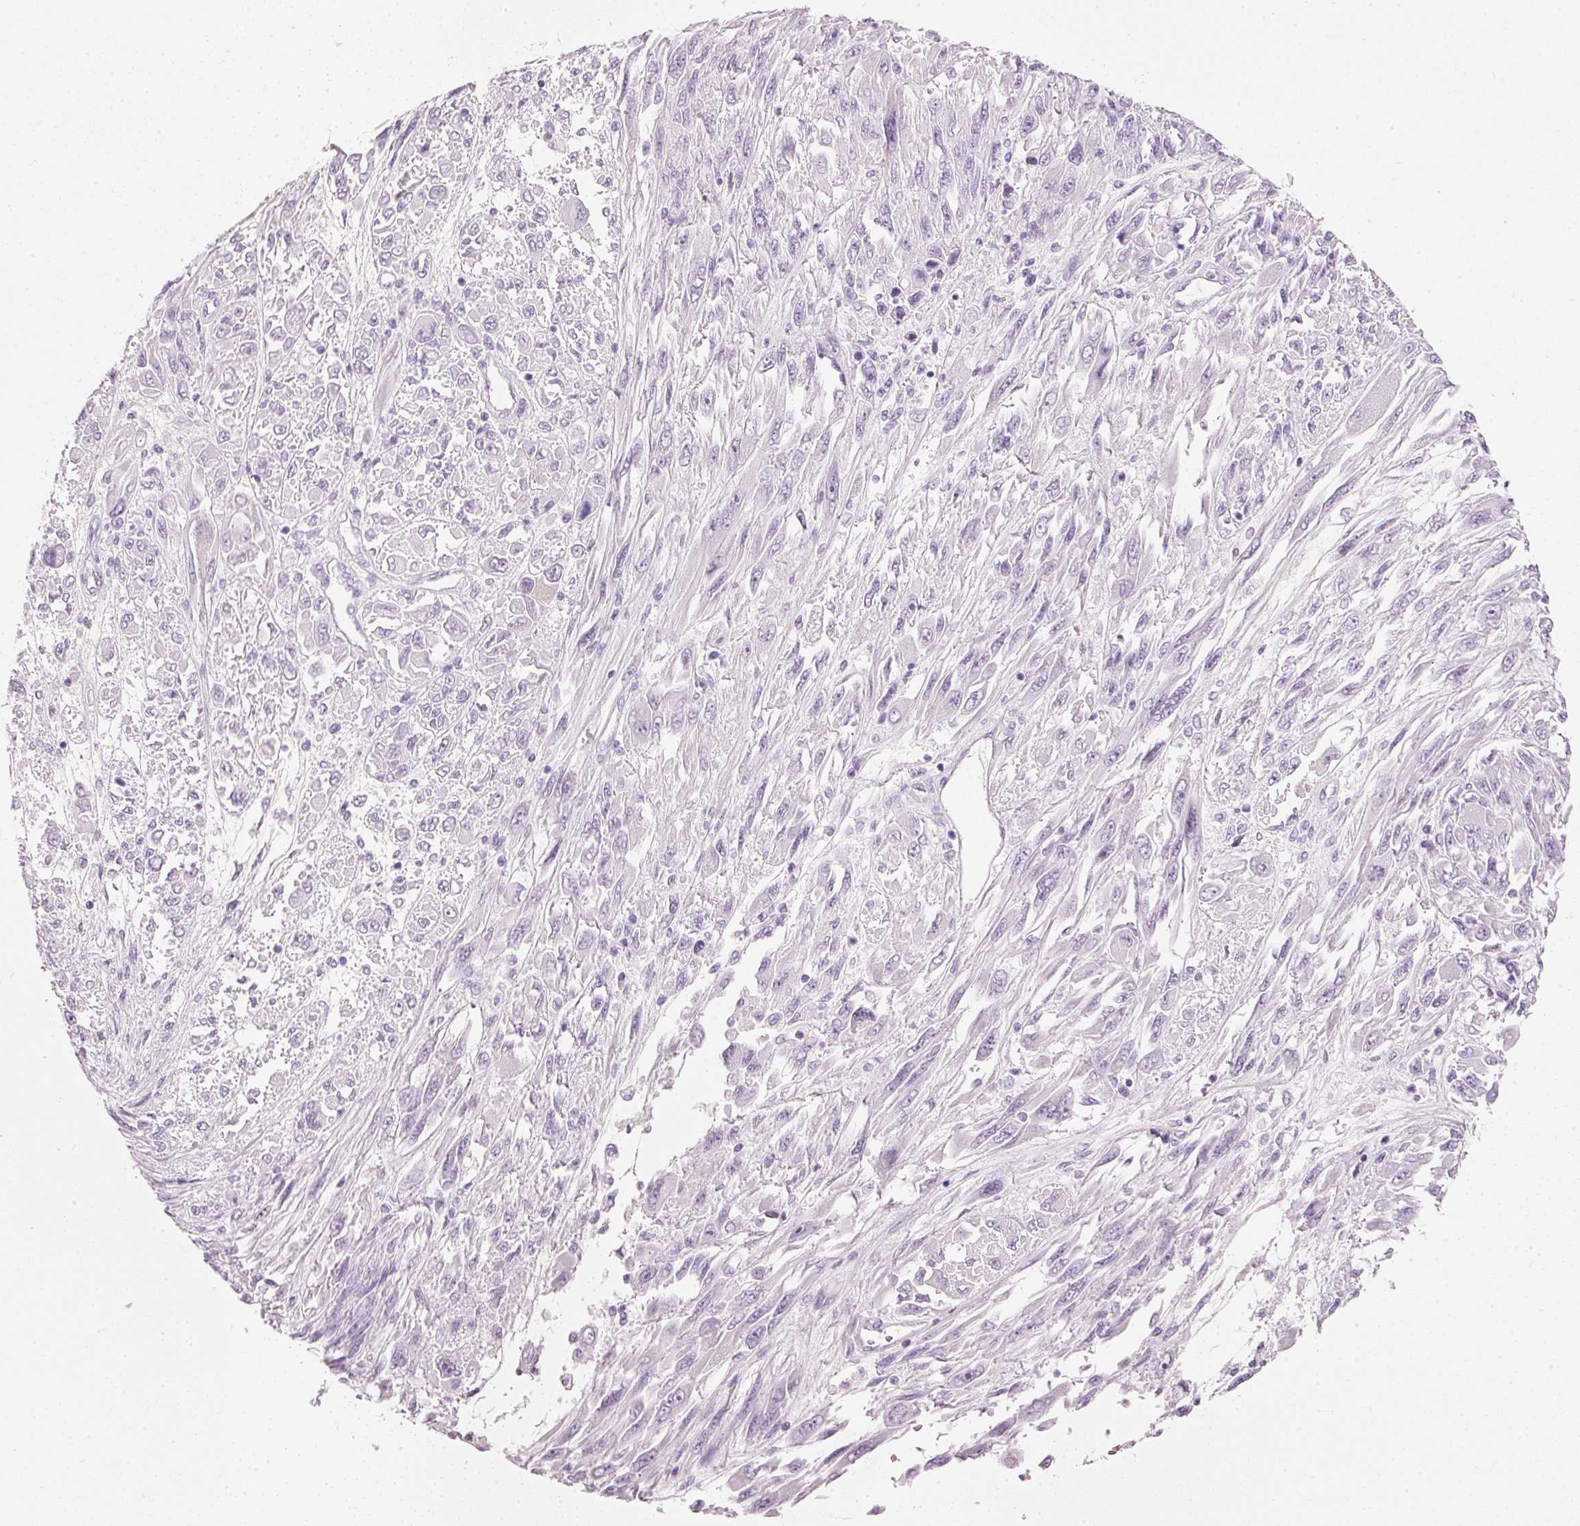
{"staining": {"intensity": "negative", "quantity": "none", "location": "none"}, "tissue": "melanoma", "cell_type": "Tumor cells", "image_type": "cancer", "snomed": [{"axis": "morphology", "description": "Malignant melanoma, NOS"}, {"axis": "topography", "description": "Skin"}], "caption": "Histopathology image shows no significant protein staining in tumor cells of melanoma.", "gene": "PDXDC1", "patient": {"sex": "female", "age": 91}}